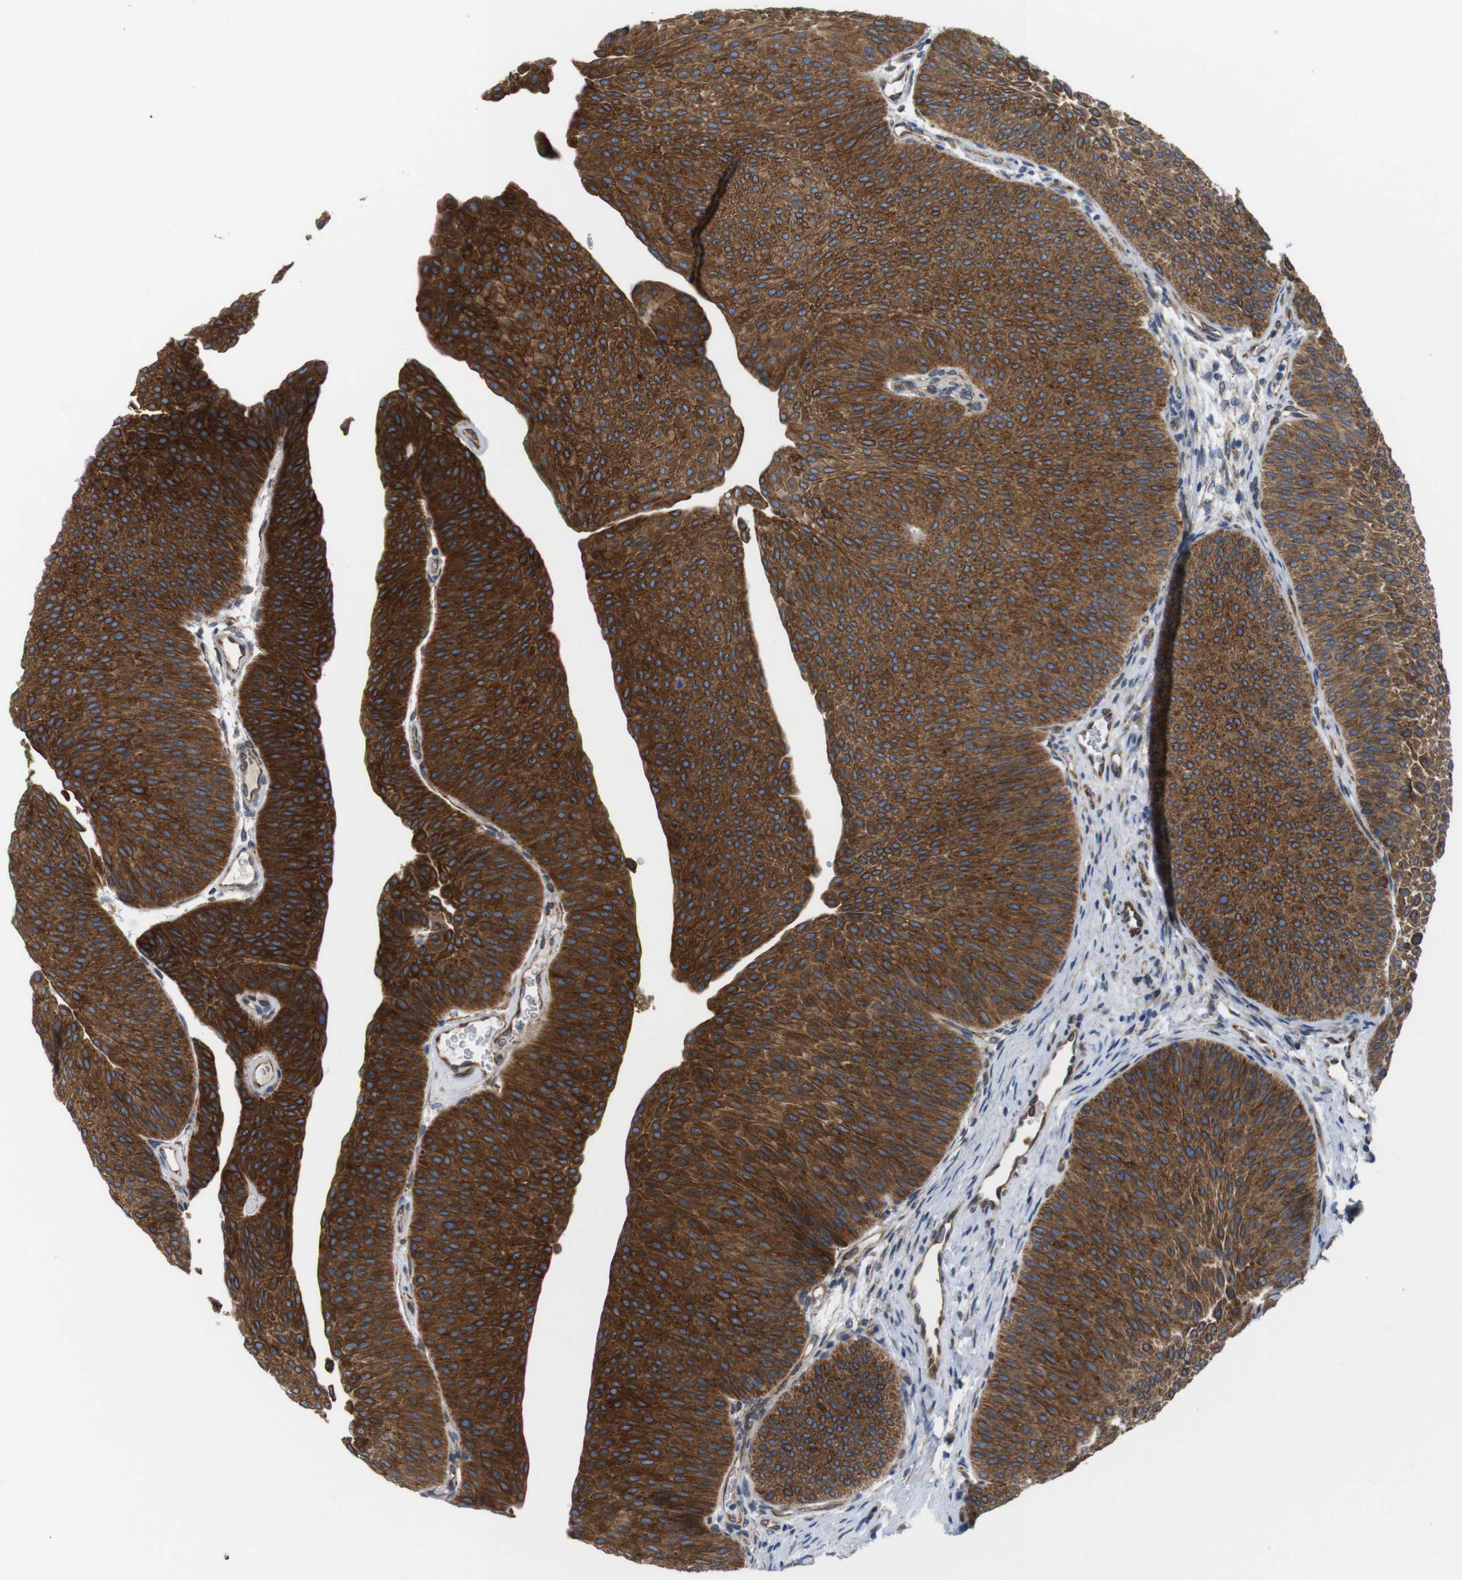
{"staining": {"intensity": "strong", "quantity": ">75%", "location": "cytoplasmic/membranous"}, "tissue": "urothelial cancer", "cell_type": "Tumor cells", "image_type": "cancer", "snomed": [{"axis": "morphology", "description": "Urothelial carcinoma, Low grade"}, {"axis": "topography", "description": "Urinary bladder"}], "caption": "Protein expression analysis of human urothelial carcinoma (low-grade) reveals strong cytoplasmic/membranous expression in approximately >75% of tumor cells.", "gene": "HACD3", "patient": {"sex": "female", "age": 60}}